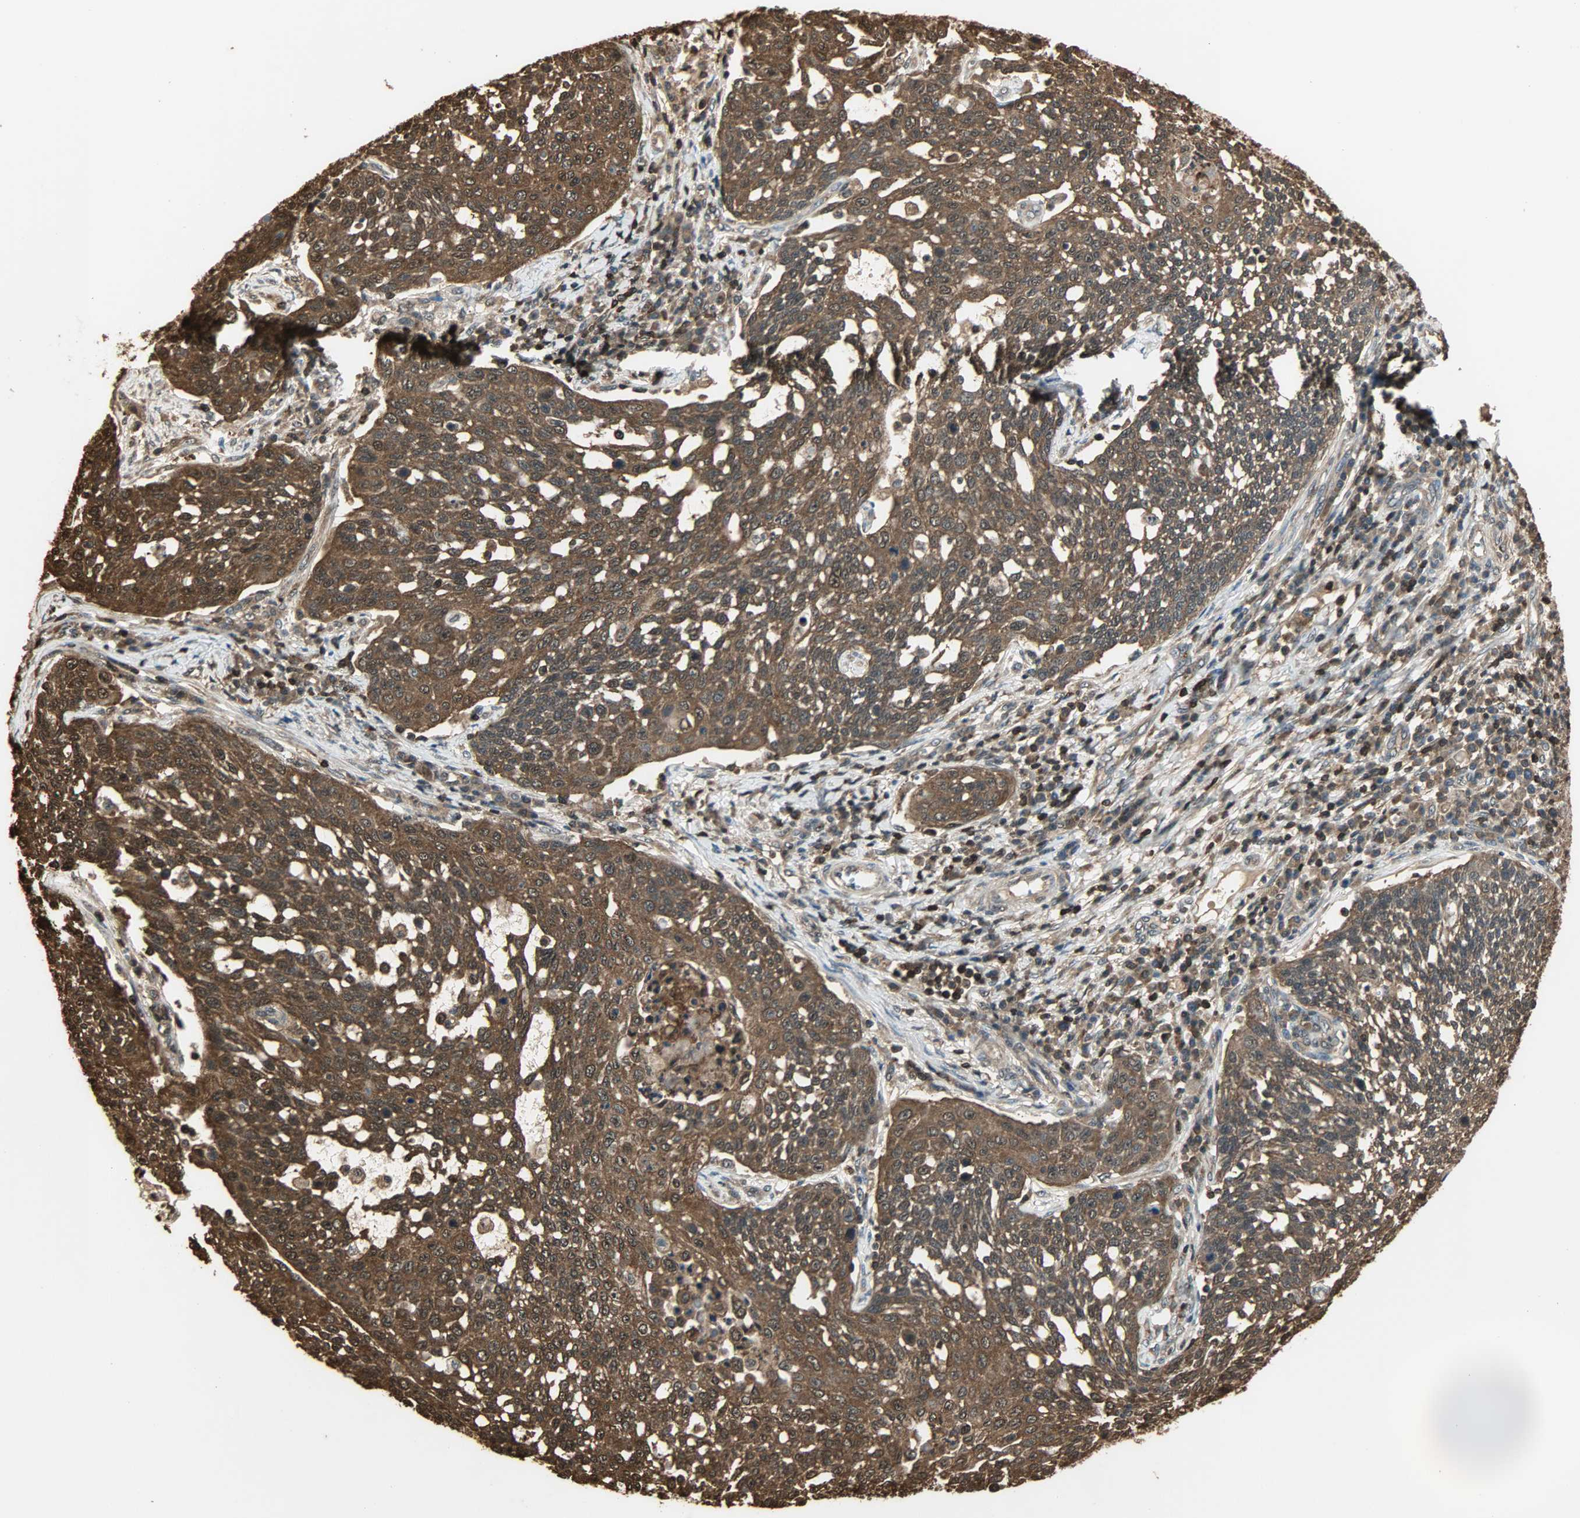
{"staining": {"intensity": "strong", "quantity": ">75%", "location": "cytoplasmic/membranous,nuclear"}, "tissue": "cervical cancer", "cell_type": "Tumor cells", "image_type": "cancer", "snomed": [{"axis": "morphology", "description": "Squamous cell carcinoma, NOS"}, {"axis": "topography", "description": "Cervix"}], "caption": "A high amount of strong cytoplasmic/membranous and nuclear positivity is appreciated in about >75% of tumor cells in squamous cell carcinoma (cervical) tissue.", "gene": "YWHAZ", "patient": {"sex": "female", "age": 34}}